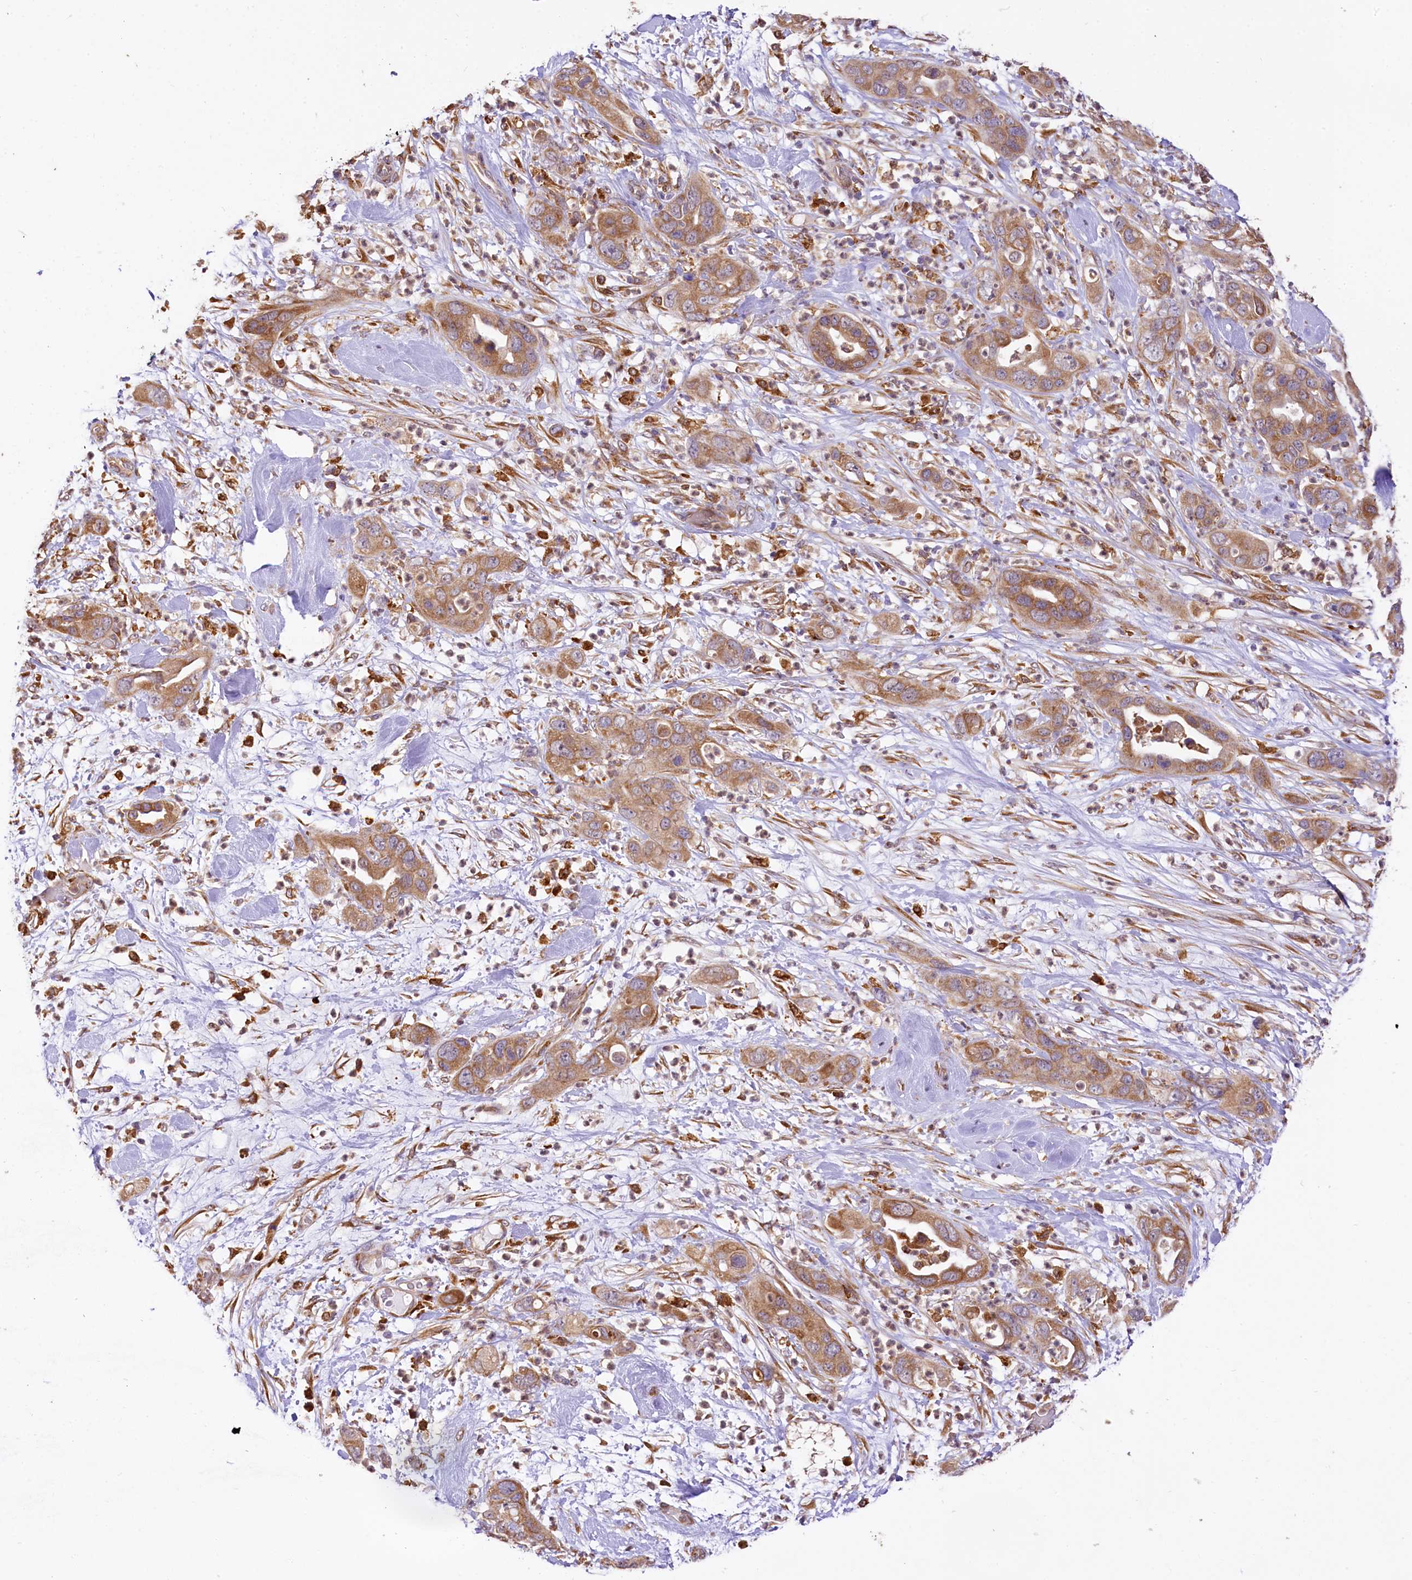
{"staining": {"intensity": "moderate", "quantity": ">75%", "location": "cytoplasmic/membranous"}, "tissue": "pancreatic cancer", "cell_type": "Tumor cells", "image_type": "cancer", "snomed": [{"axis": "morphology", "description": "Adenocarcinoma, NOS"}, {"axis": "topography", "description": "Pancreas"}], "caption": "Immunohistochemistry of adenocarcinoma (pancreatic) demonstrates medium levels of moderate cytoplasmic/membranous staining in approximately >75% of tumor cells.", "gene": "PPIP5K2", "patient": {"sex": "female", "age": 71}}